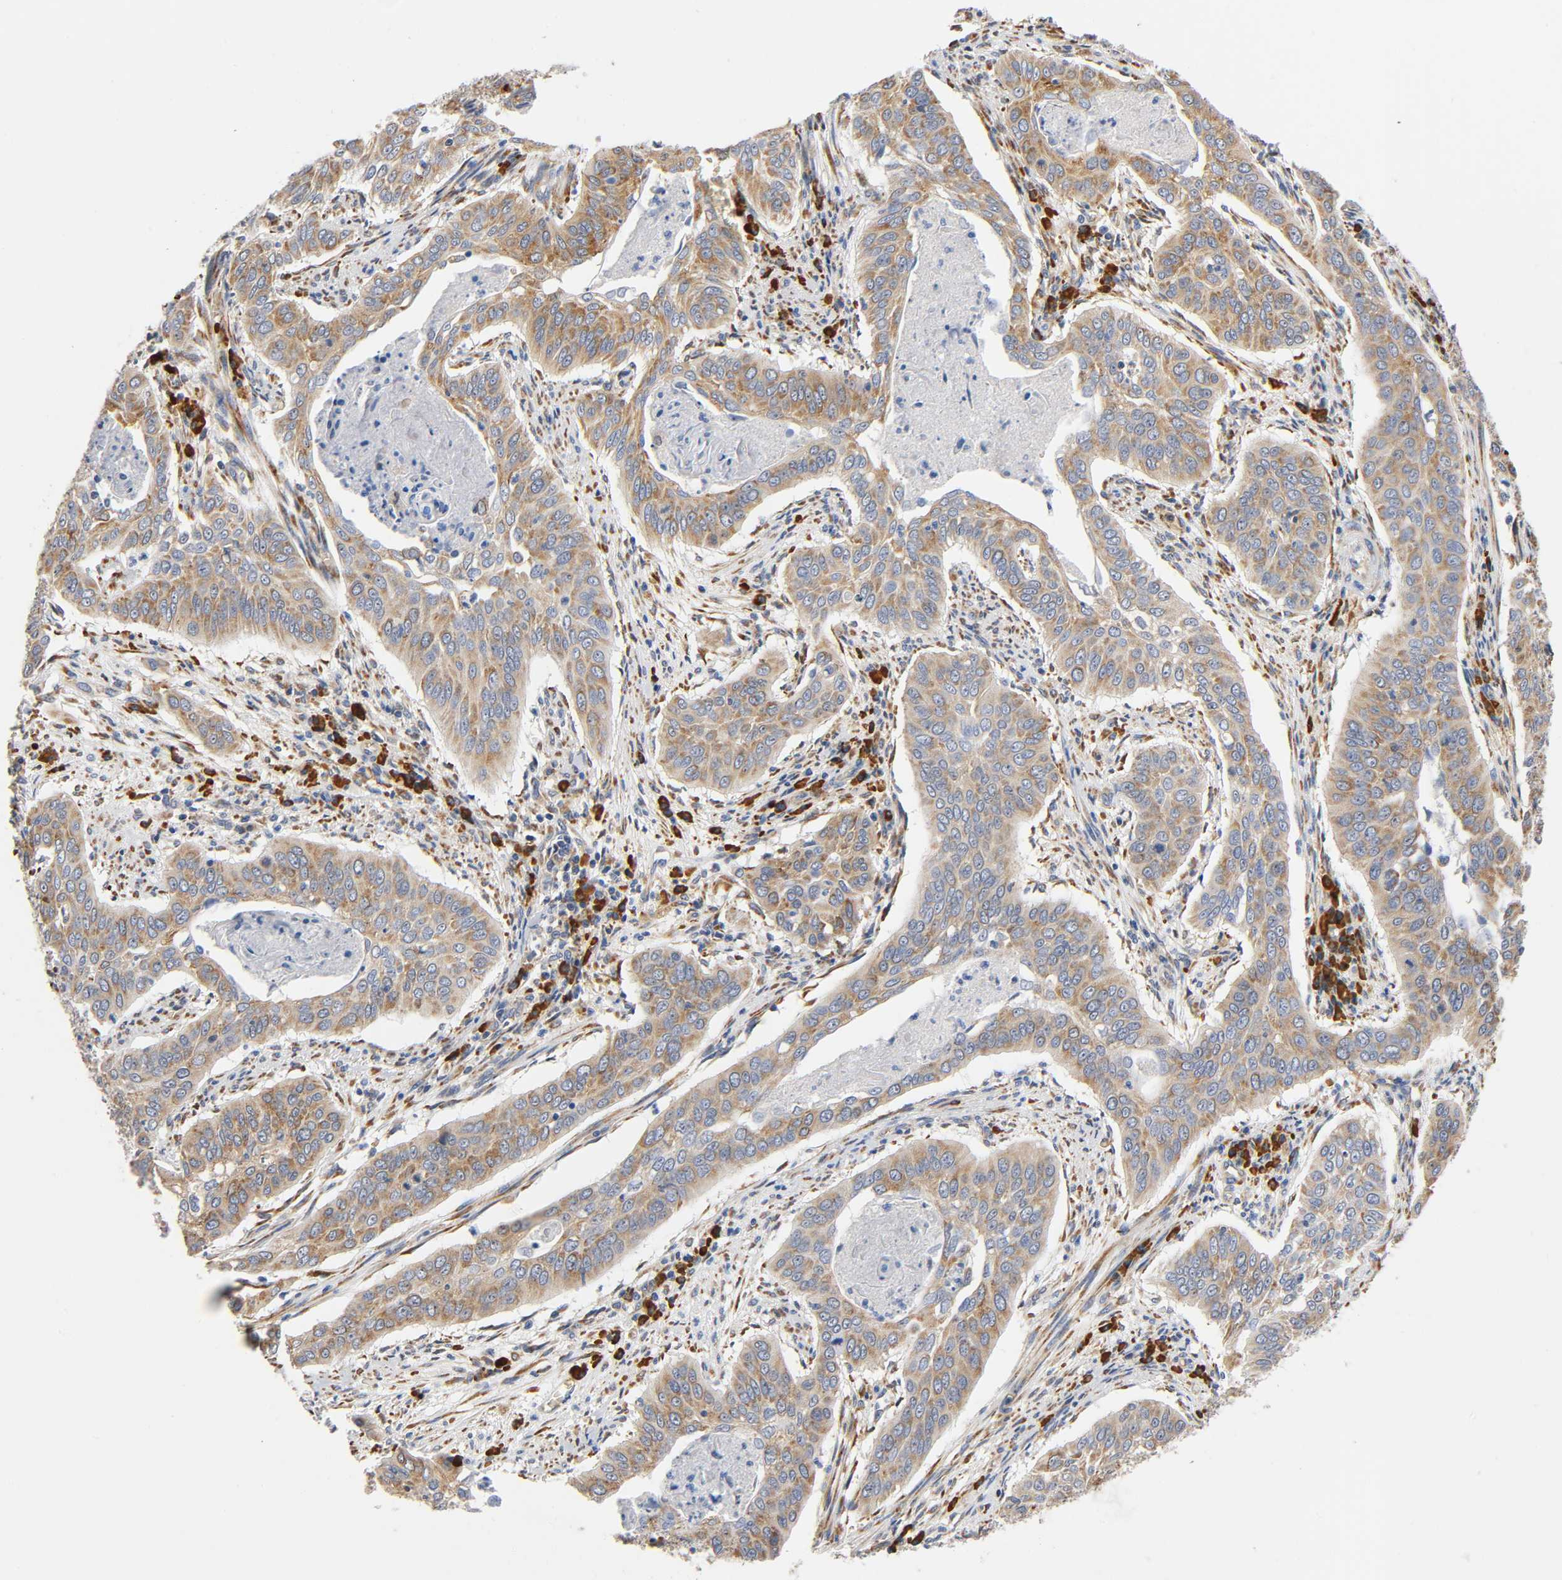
{"staining": {"intensity": "weak", "quantity": ">75%", "location": "cytoplasmic/membranous"}, "tissue": "cervical cancer", "cell_type": "Tumor cells", "image_type": "cancer", "snomed": [{"axis": "morphology", "description": "Squamous cell carcinoma, NOS"}, {"axis": "topography", "description": "Cervix"}], "caption": "Weak cytoplasmic/membranous expression is appreciated in approximately >75% of tumor cells in cervical squamous cell carcinoma. (DAB (3,3'-diaminobenzidine) IHC with brightfield microscopy, high magnification).", "gene": "UCKL1", "patient": {"sex": "female", "age": 39}}